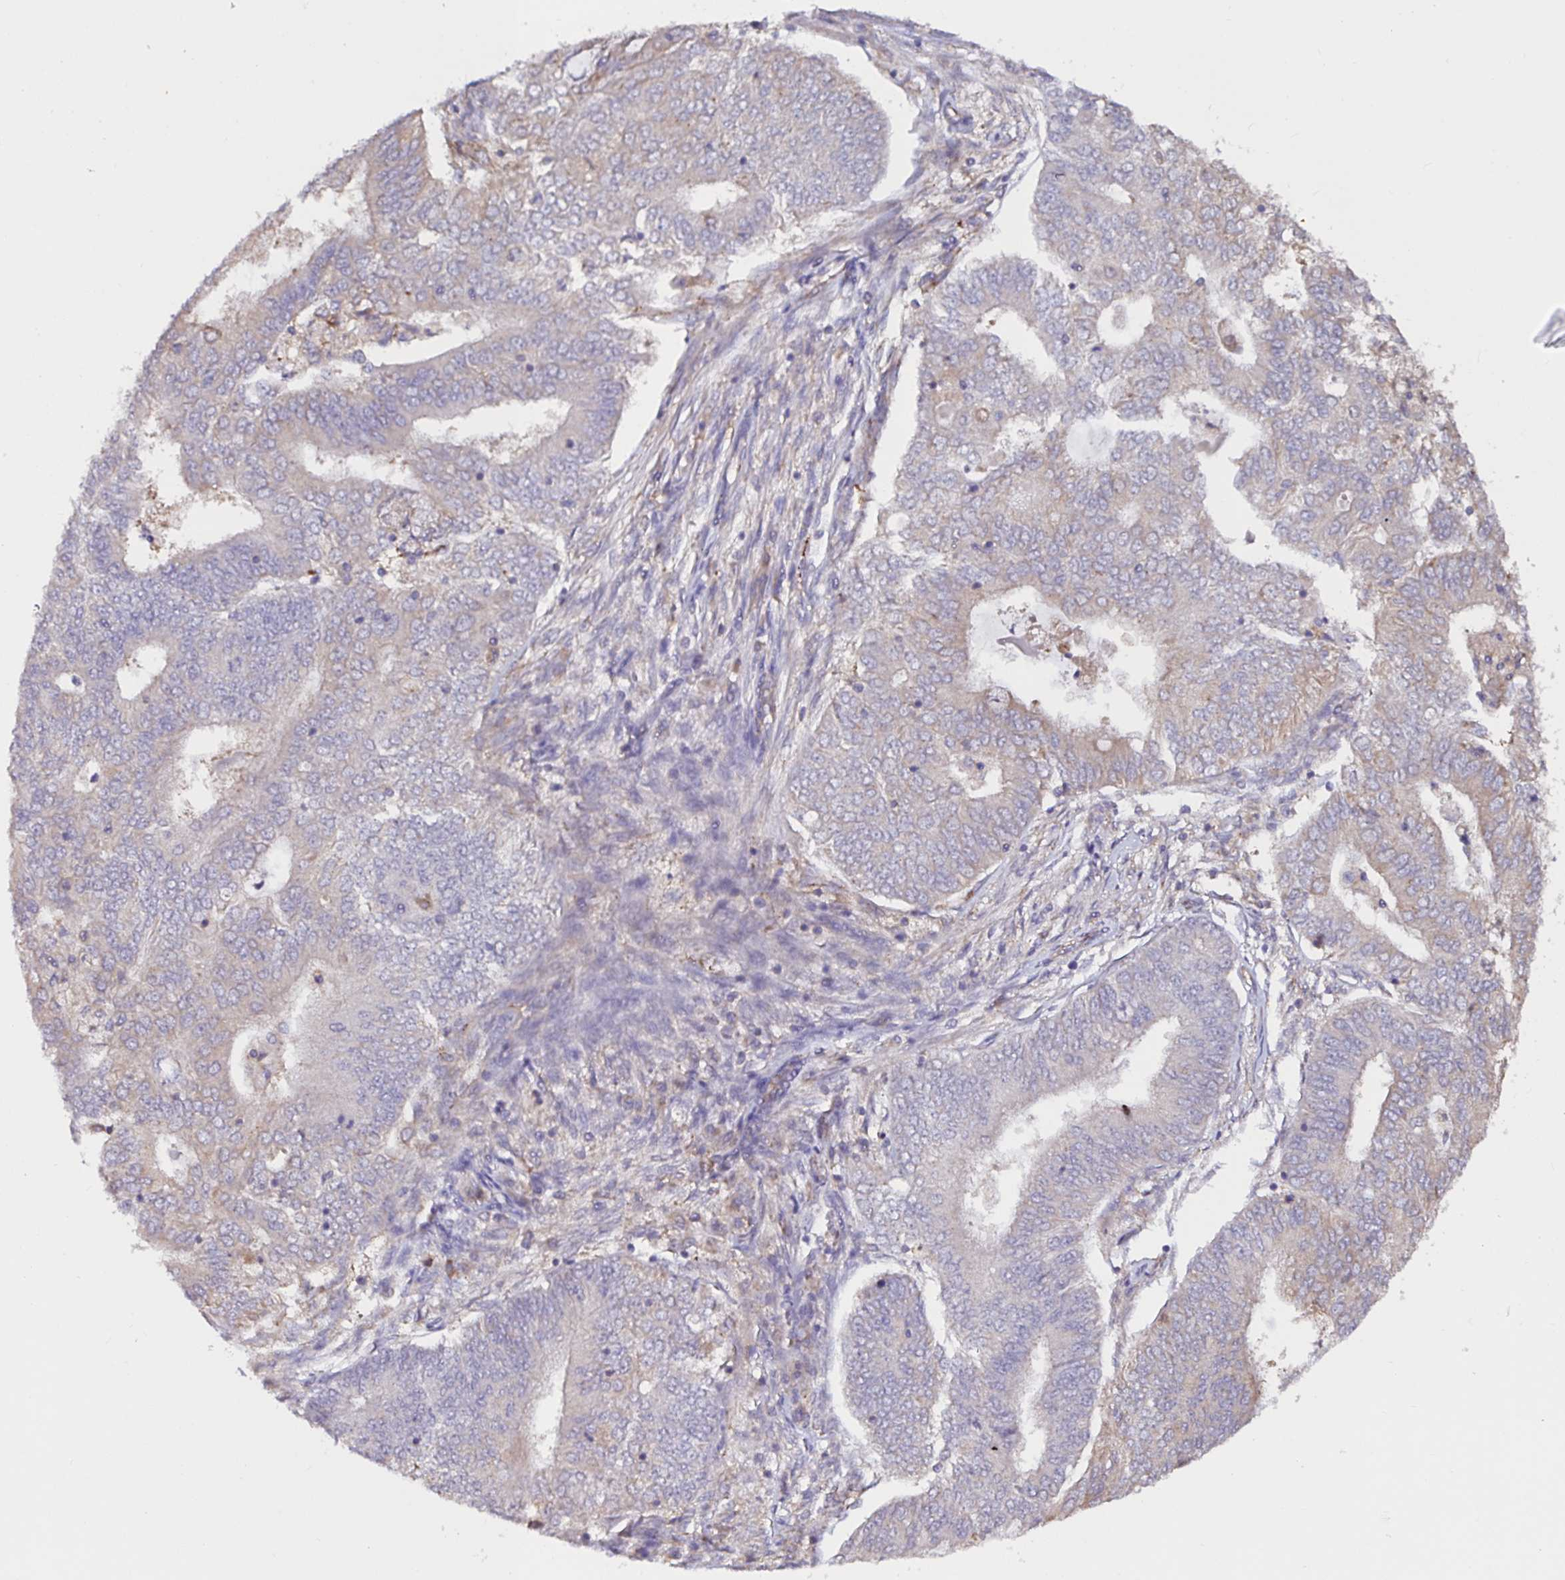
{"staining": {"intensity": "weak", "quantity": "25%-75%", "location": "cytoplasmic/membranous"}, "tissue": "endometrial cancer", "cell_type": "Tumor cells", "image_type": "cancer", "snomed": [{"axis": "morphology", "description": "Adenocarcinoma, NOS"}, {"axis": "topography", "description": "Endometrium"}], "caption": "Immunohistochemistry staining of adenocarcinoma (endometrial), which reveals low levels of weak cytoplasmic/membranous positivity in about 25%-75% of tumor cells indicating weak cytoplasmic/membranous protein staining. The staining was performed using DAB (brown) for protein detection and nuclei were counterstained in hematoxylin (blue).", "gene": "RSRP1", "patient": {"sex": "female", "age": 62}}